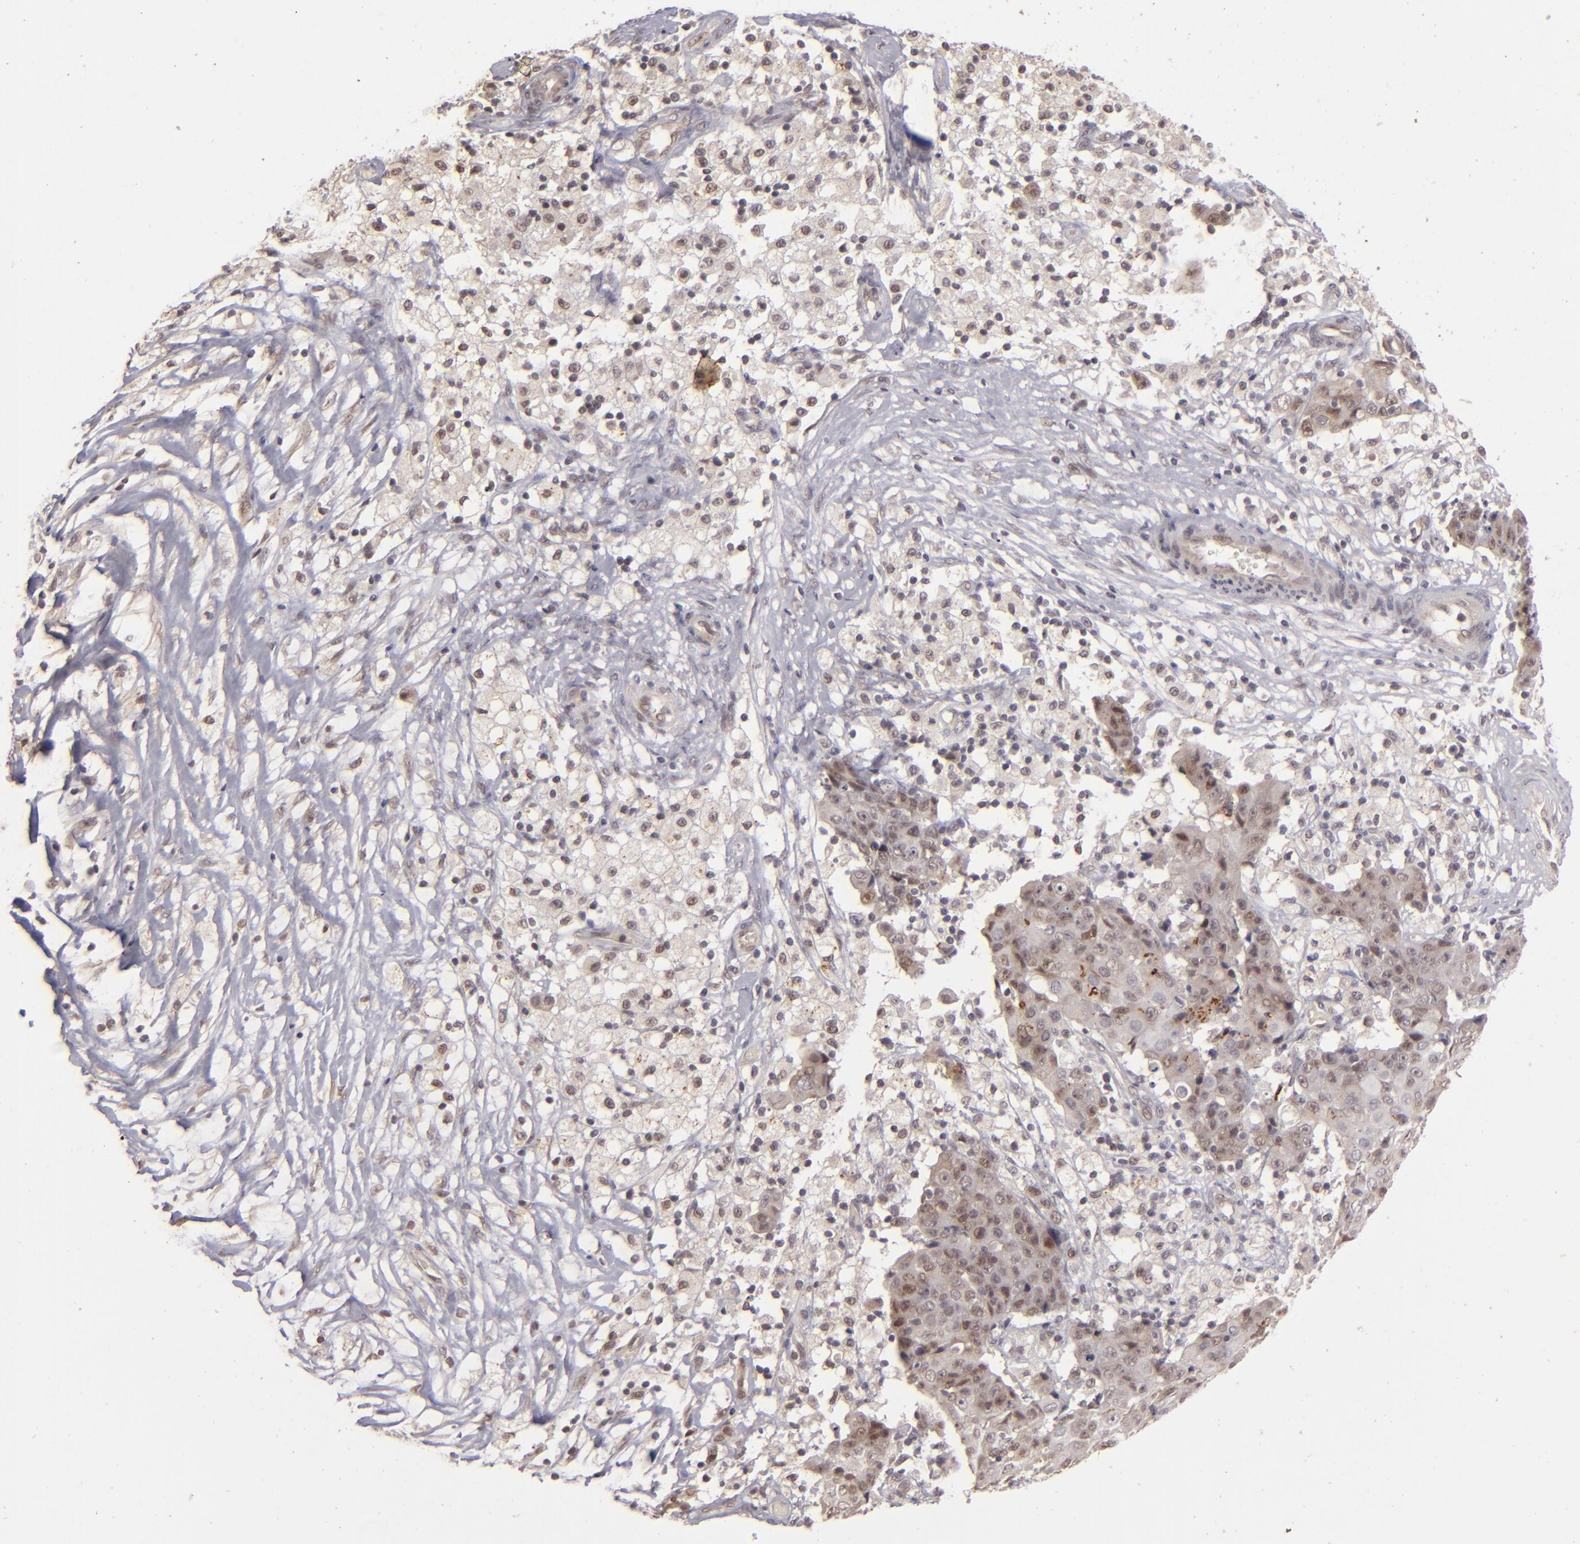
{"staining": {"intensity": "weak", "quantity": "<25%", "location": "cytoplasmic/membranous"}, "tissue": "ovarian cancer", "cell_type": "Tumor cells", "image_type": "cancer", "snomed": [{"axis": "morphology", "description": "Carcinoma, endometroid"}, {"axis": "topography", "description": "Ovary"}], "caption": "DAB immunohistochemical staining of human endometroid carcinoma (ovarian) shows no significant positivity in tumor cells.", "gene": "DFFA", "patient": {"sex": "female", "age": 42}}